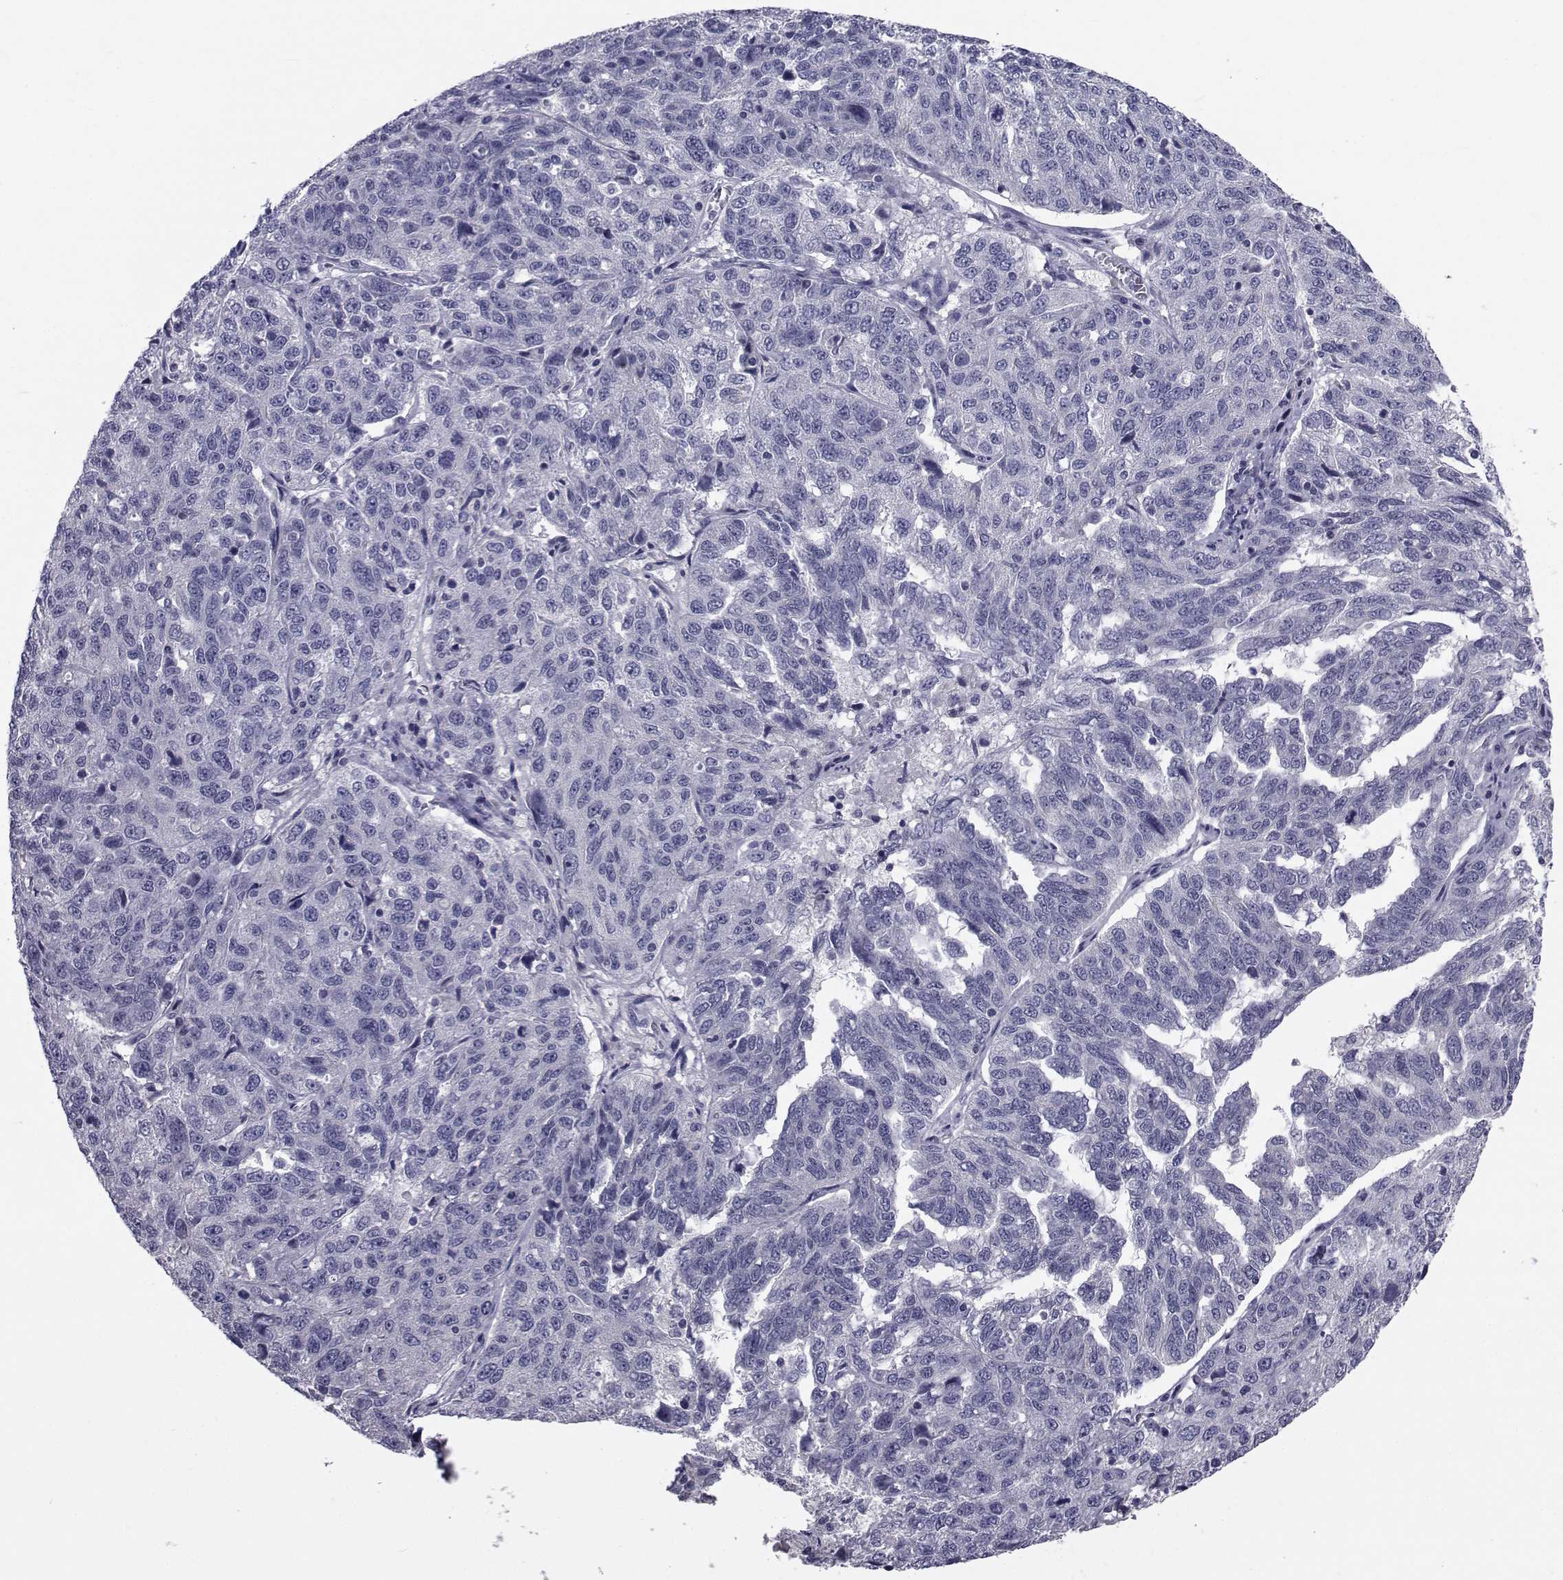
{"staining": {"intensity": "negative", "quantity": "none", "location": "none"}, "tissue": "ovarian cancer", "cell_type": "Tumor cells", "image_type": "cancer", "snomed": [{"axis": "morphology", "description": "Cystadenocarcinoma, serous, NOS"}, {"axis": "topography", "description": "Ovary"}], "caption": "Immunohistochemistry (IHC) image of neoplastic tissue: serous cystadenocarcinoma (ovarian) stained with DAB (3,3'-diaminobenzidine) displays no significant protein expression in tumor cells.", "gene": "CHRNA1", "patient": {"sex": "female", "age": 71}}